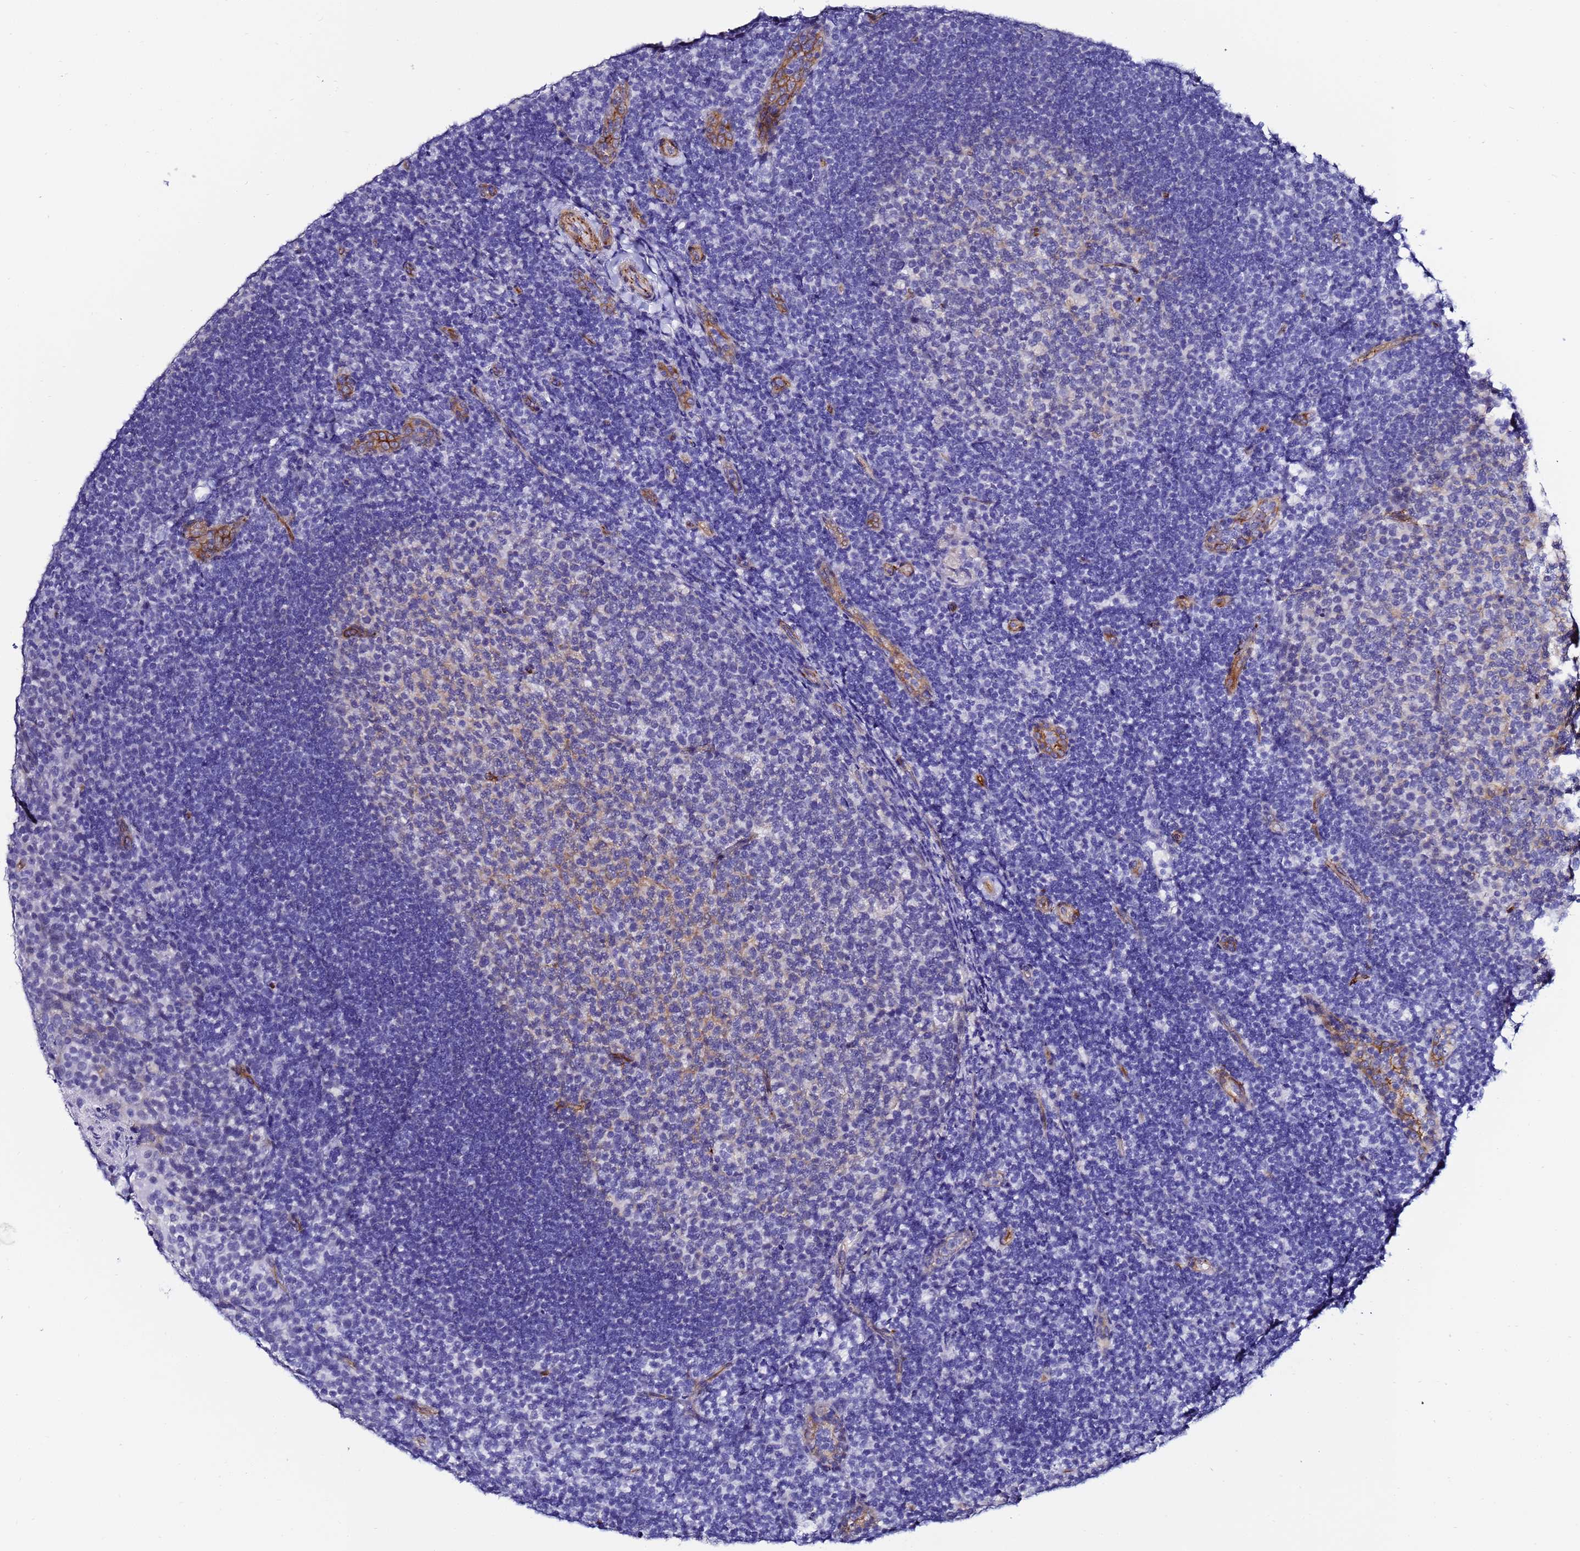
{"staining": {"intensity": "negative", "quantity": "none", "location": "none"}, "tissue": "tonsil", "cell_type": "Germinal center cells", "image_type": "normal", "snomed": [{"axis": "morphology", "description": "Normal tissue, NOS"}, {"axis": "topography", "description": "Tonsil"}], "caption": "High magnification brightfield microscopy of normal tonsil stained with DAB (3,3'-diaminobenzidine) (brown) and counterstained with hematoxylin (blue): germinal center cells show no significant expression.", "gene": "DEFB104A", "patient": {"sex": "female", "age": 10}}